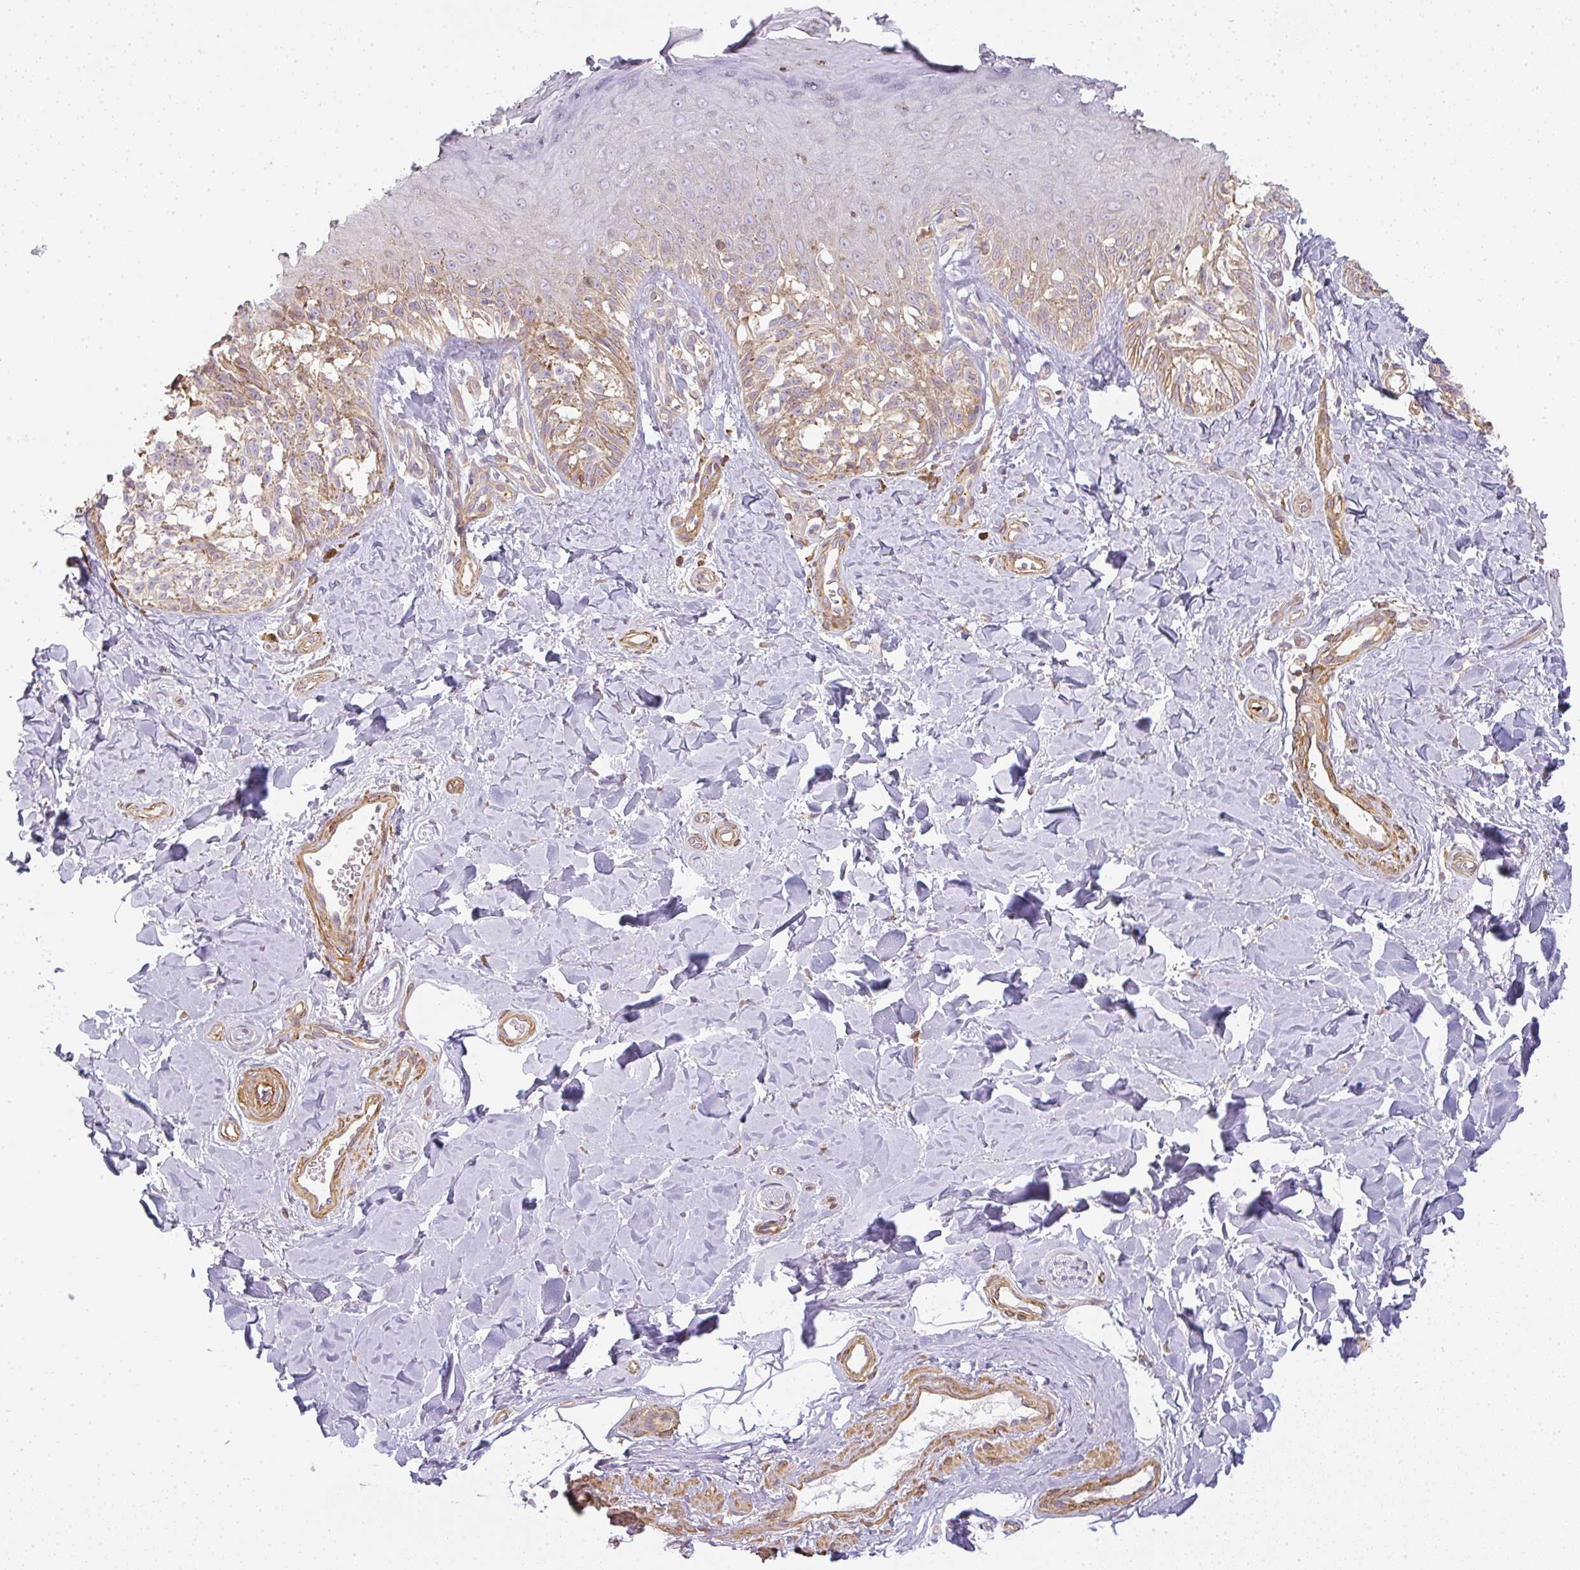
{"staining": {"intensity": "weak", "quantity": "<25%", "location": "cytoplasmic/membranous"}, "tissue": "melanoma", "cell_type": "Tumor cells", "image_type": "cancer", "snomed": [{"axis": "morphology", "description": "Malignant melanoma, NOS"}, {"axis": "topography", "description": "Skin"}], "caption": "Tumor cells show no significant protein positivity in malignant melanoma.", "gene": "SULF1", "patient": {"sex": "female", "age": 65}}